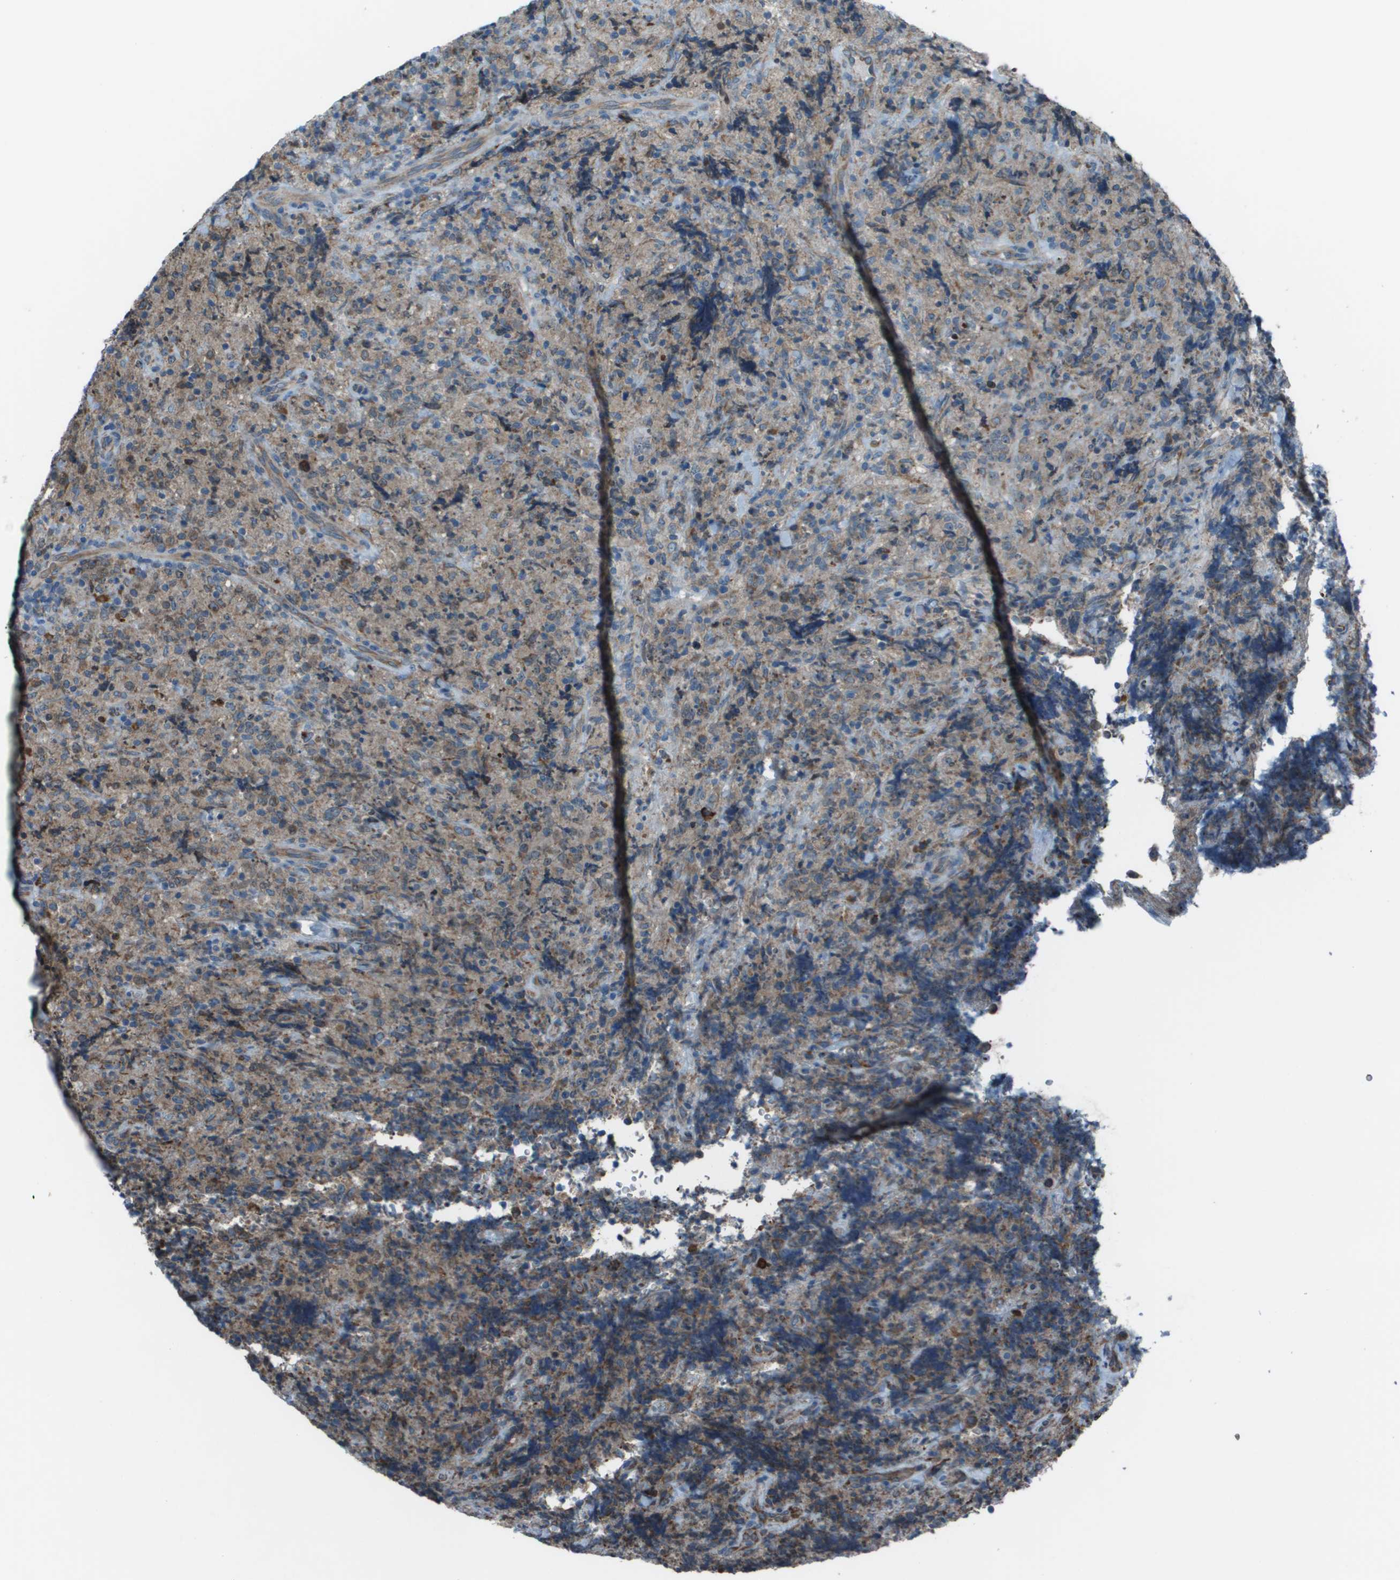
{"staining": {"intensity": "weak", "quantity": "25%-75%", "location": "cytoplasmic/membranous"}, "tissue": "lymphoma", "cell_type": "Tumor cells", "image_type": "cancer", "snomed": [{"axis": "morphology", "description": "Malignant lymphoma, non-Hodgkin's type, High grade"}, {"axis": "topography", "description": "Tonsil"}], "caption": "The immunohistochemical stain labels weak cytoplasmic/membranous positivity in tumor cells of lymphoma tissue.", "gene": "UTS2", "patient": {"sex": "female", "age": 36}}